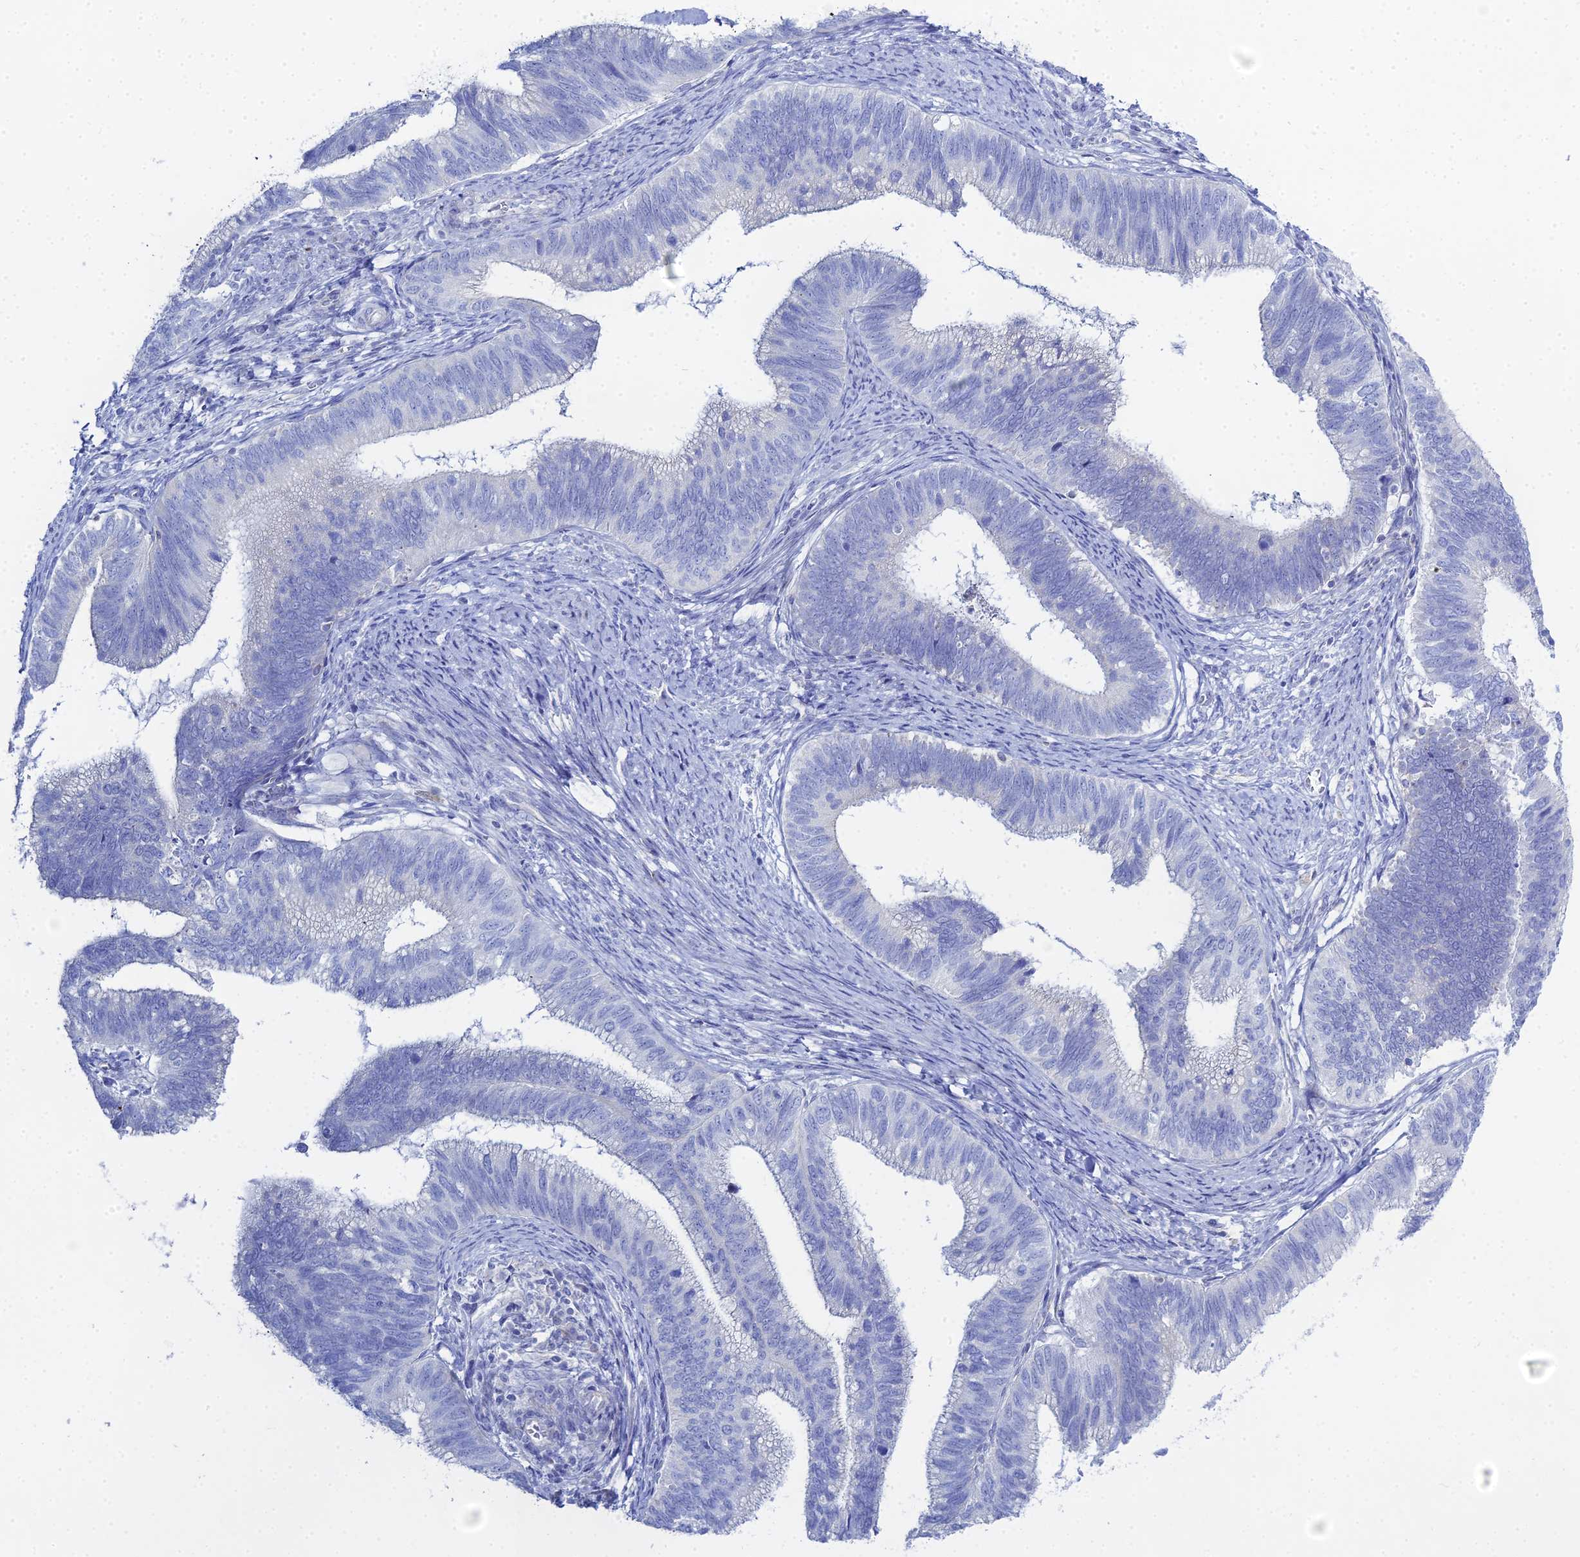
{"staining": {"intensity": "negative", "quantity": "none", "location": "none"}, "tissue": "cervical cancer", "cell_type": "Tumor cells", "image_type": "cancer", "snomed": [{"axis": "morphology", "description": "Adenocarcinoma, NOS"}, {"axis": "topography", "description": "Cervix"}], "caption": "Protein analysis of cervical adenocarcinoma shows no significant positivity in tumor cells.", "gene": "DHX34", "patient": {"sex": "female", "age": 42}}